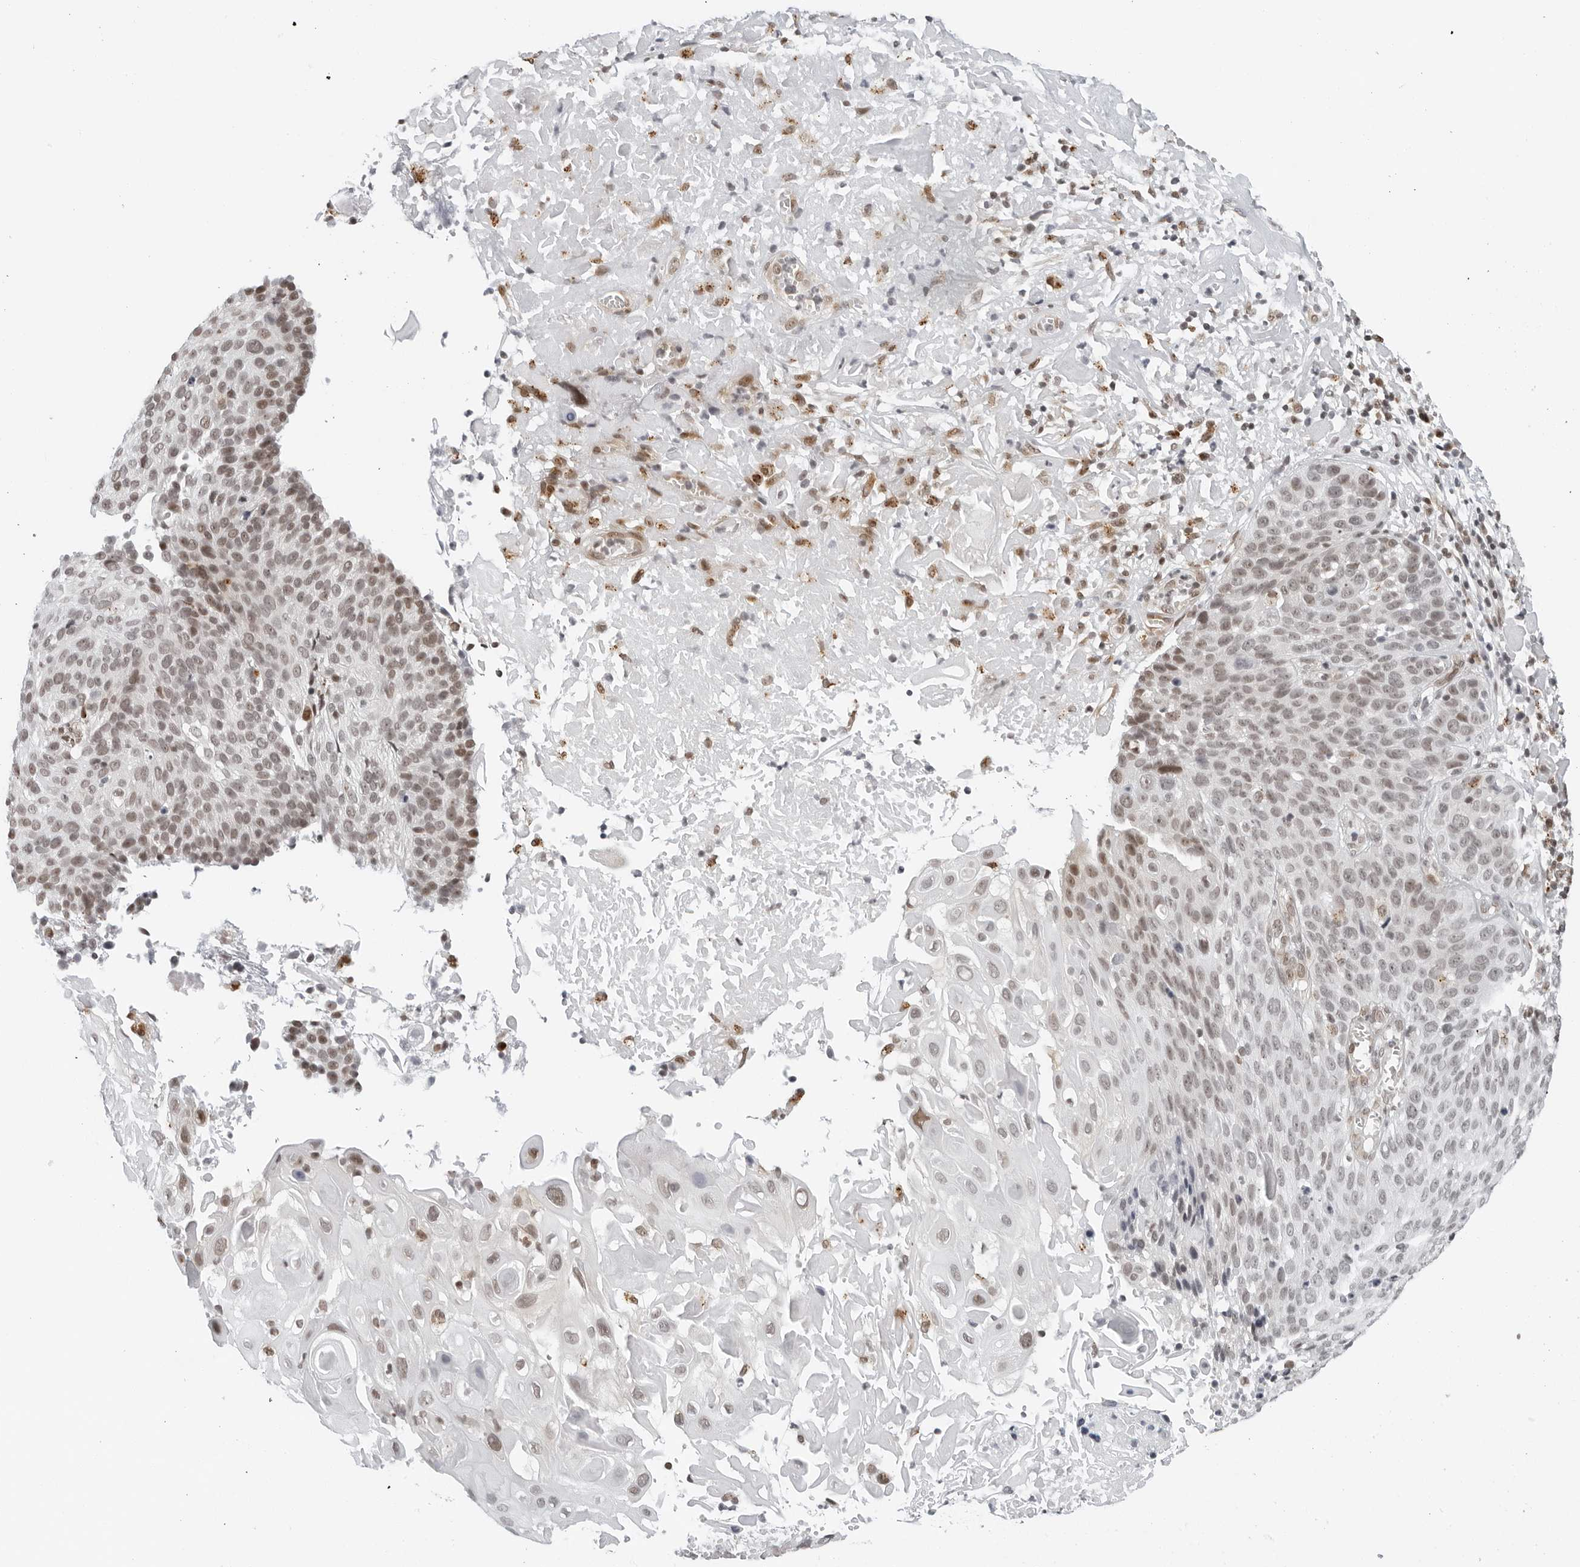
{"staining": {"intensity": "moderate", "quantity": "25%-75%", "location": "nuclear"}, "tissue": "cervical cancer", "cell_type": "Tumor cells", "image_type": "cancer", "snomed": [{"axis": "morphology", "description": "Squamous cell carcinoma, NOS"}, {"axis": "topography", "description": "Cervix"}], "caption": "Immunohistochemical staining of squamous cell carcinoma (cervical) displays medium levels of moderate nuclear staining in approximately 25%-75% of tumor cells.", "gene": "TOX4", "patient": {"sex": "female", "age": 74}}